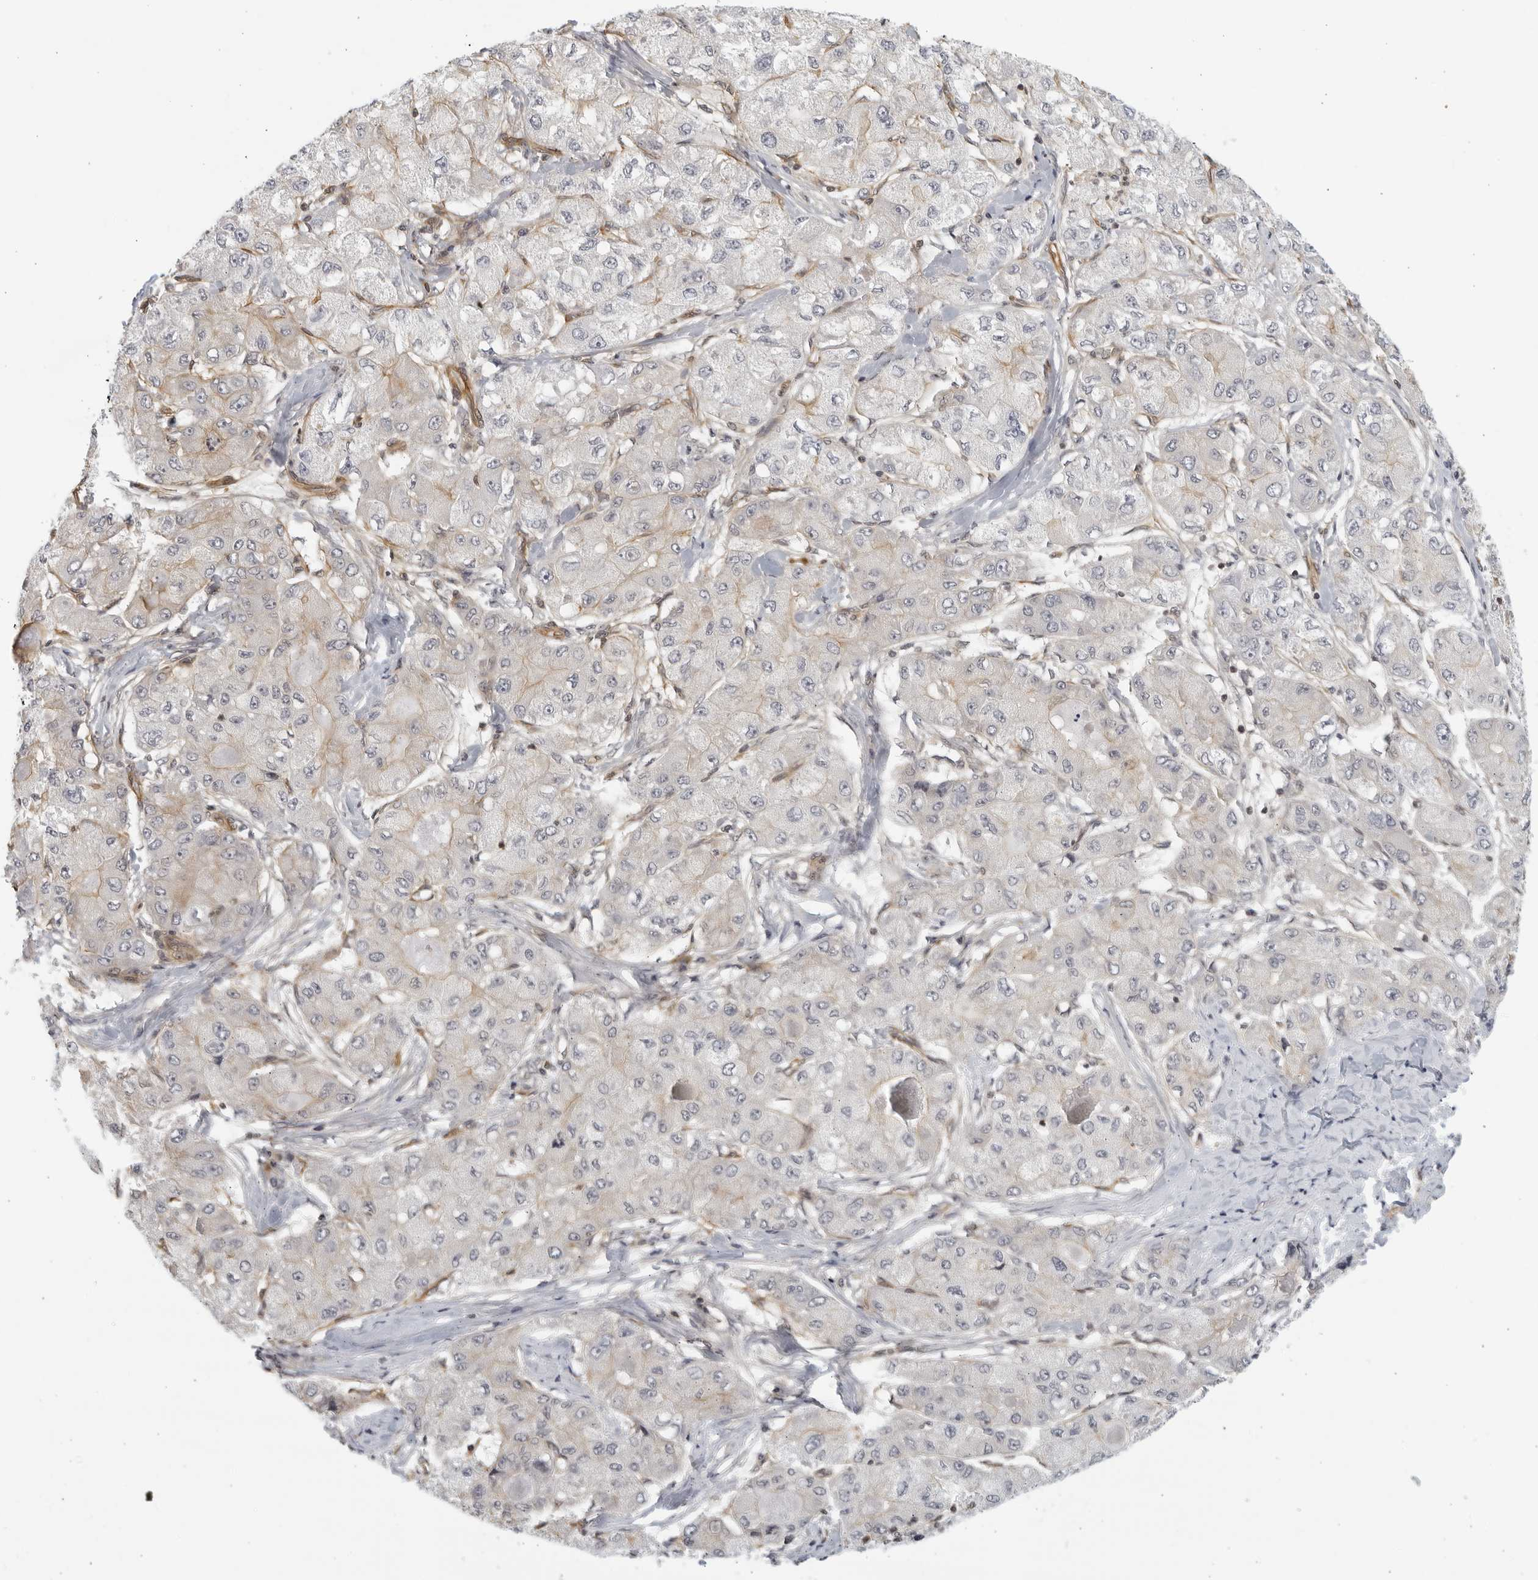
{"staining": {"intensity": "weak", "quantity": "25%-75%", "location": "cytoplasmic/membranous"}, "tissue": "liver cancer", "cell_type": "Tumor cells", "image_type": "cancer", "snomed": [{"axis": "morphology", "description": "Carcinoma, Hepatocellular, NOS"}, {"axis": "topography", "description": "Liver"}], "caption": "A low amount of weak cytoplasmic/membranous expression is present in approximately 25%-75% of tumor cells in hepatocellular carcinoma (liver) tissue.", "gene": "SERTAD4", "patient": {"sex": "male", "age": 80}}